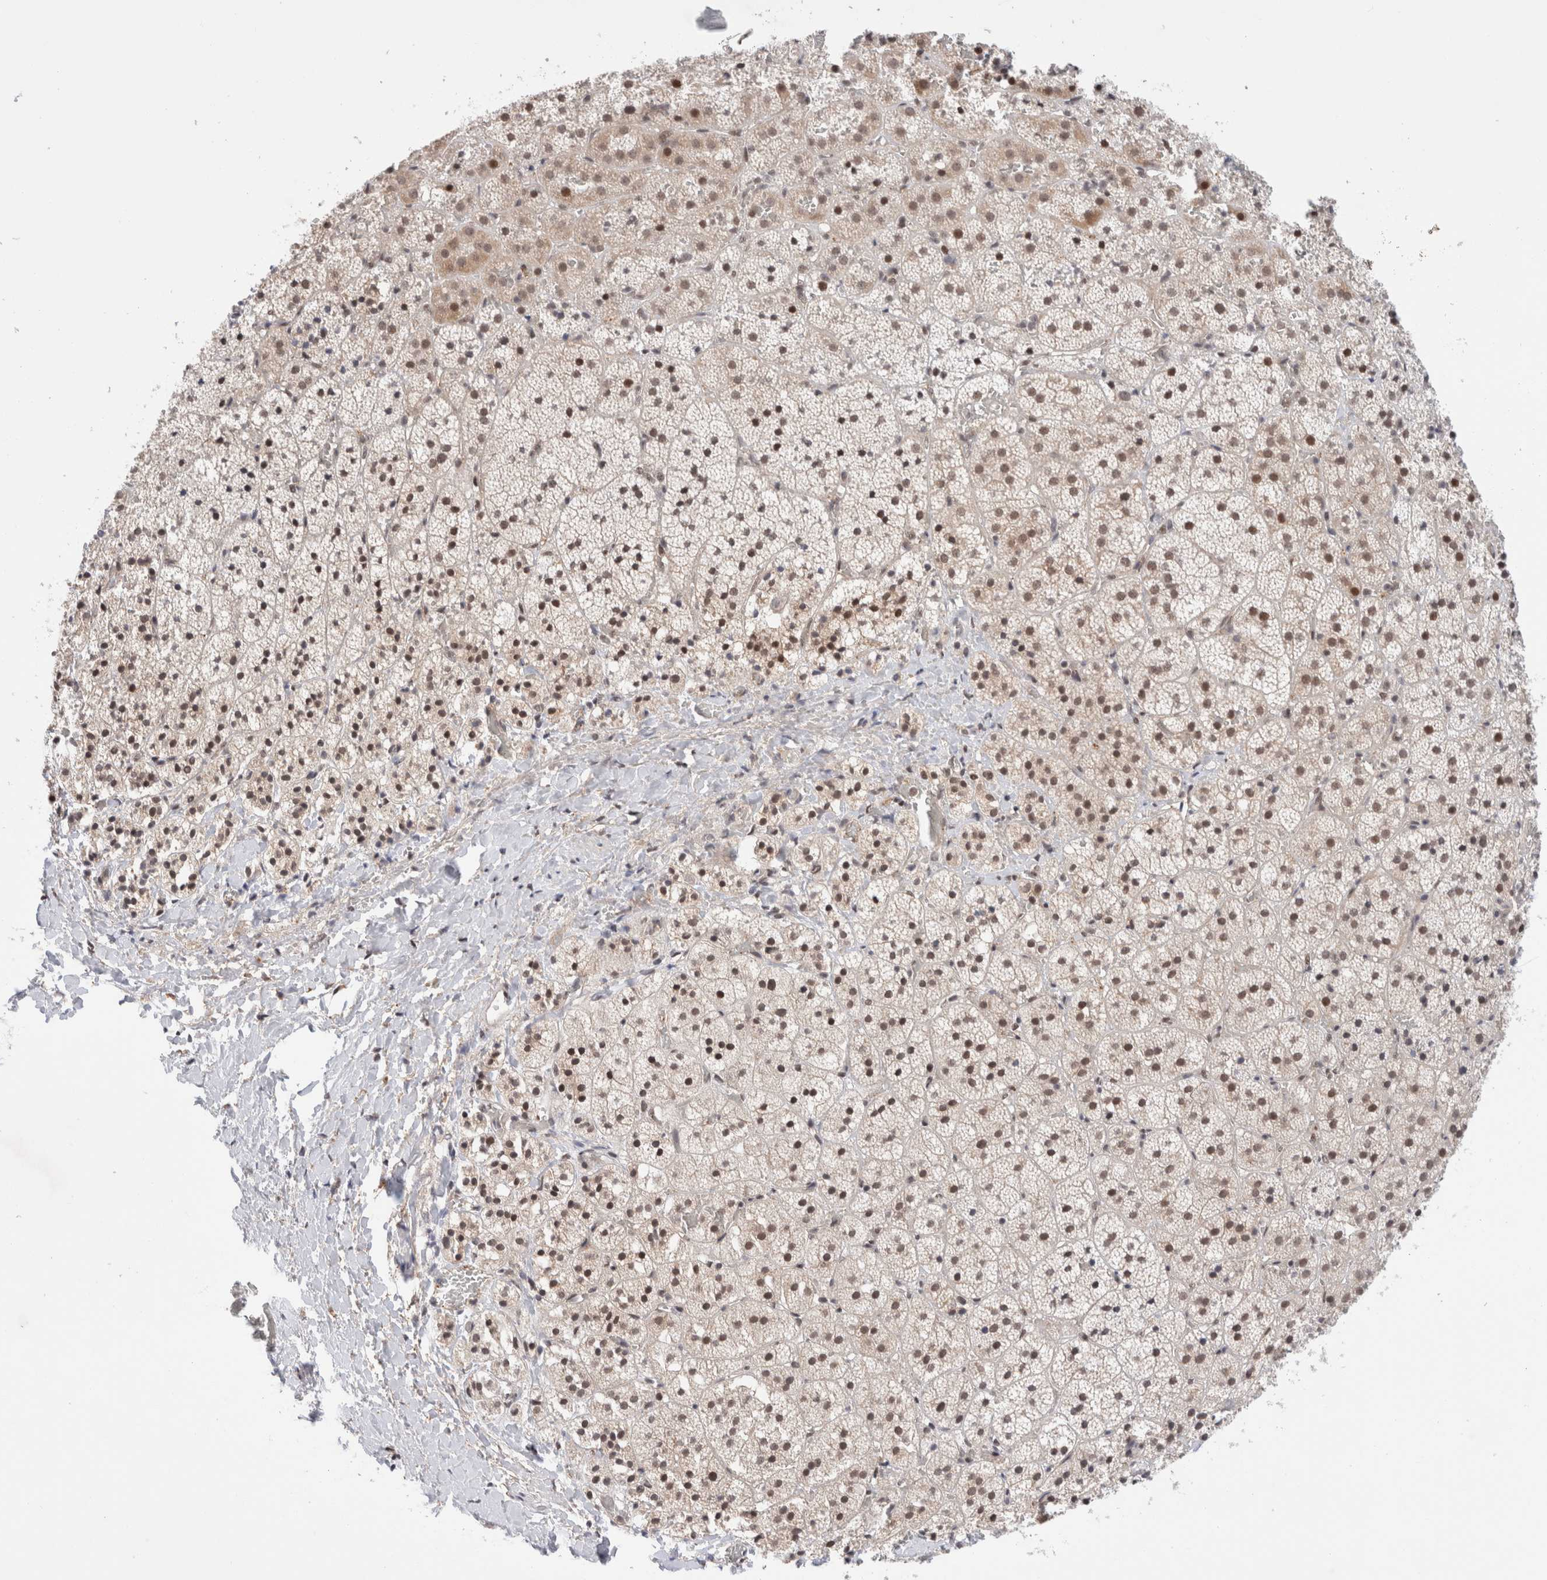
{"staining": {"intensity": "moderate", "quantity": ">75%", "location": "cytoplasmic/membranous,nuclear"}, "tissue": "adrenal gland", "cell_type": "Glandular cells", "image_type": "normal", "snomed": [{"axis": "morphology", "description": "Normal tissue, NOS"}, {"axis": "topography", "description": "Adrenal gland"}], "caption": "A brown stain shows moderate cytoplasmic/membranous,nuclear positivity of a protein in glandular cells of unremarkable human adrenal gland. Nuclei are stained in blue.", "gene": "GATAD2A", "patient": {"sex": "female", "age": 44}}